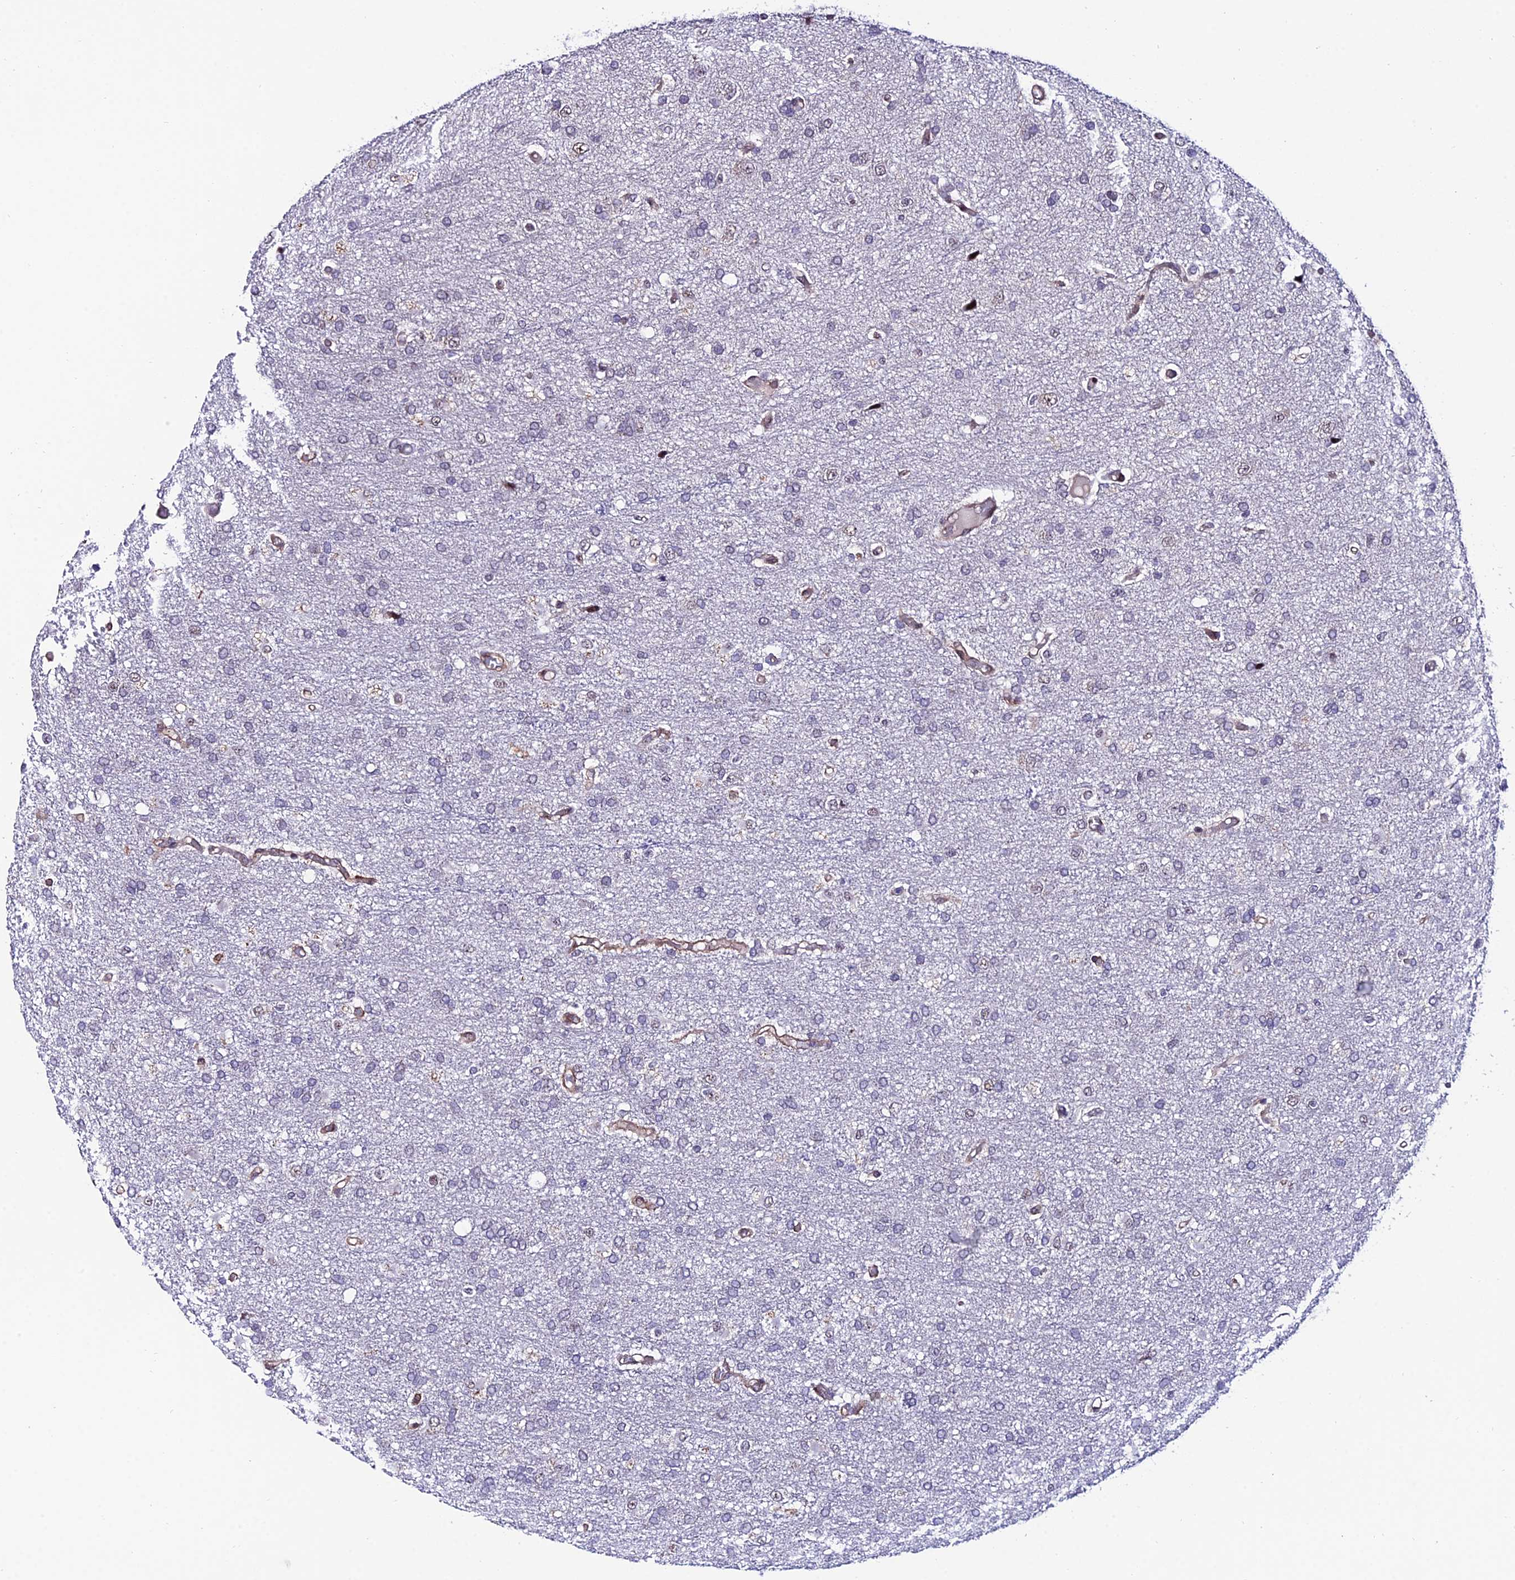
{"staining": {"intensity": "negative", "quantity": "none", "location": "none"}, "tissue": "glioma", "cell_type": "Tumor cells", "image_type": "cancer", "snomed": [{"axis": "morphology", "description": "Glioma, malignant, High grade"}, {"axis": "topography", "description": "Brain"}], "caption": "Tumor cells are negative for protein expression in human malignant glioma (high-grade).", "gene": "SYT15", "patient": {"sex": "female", "age": 74}}